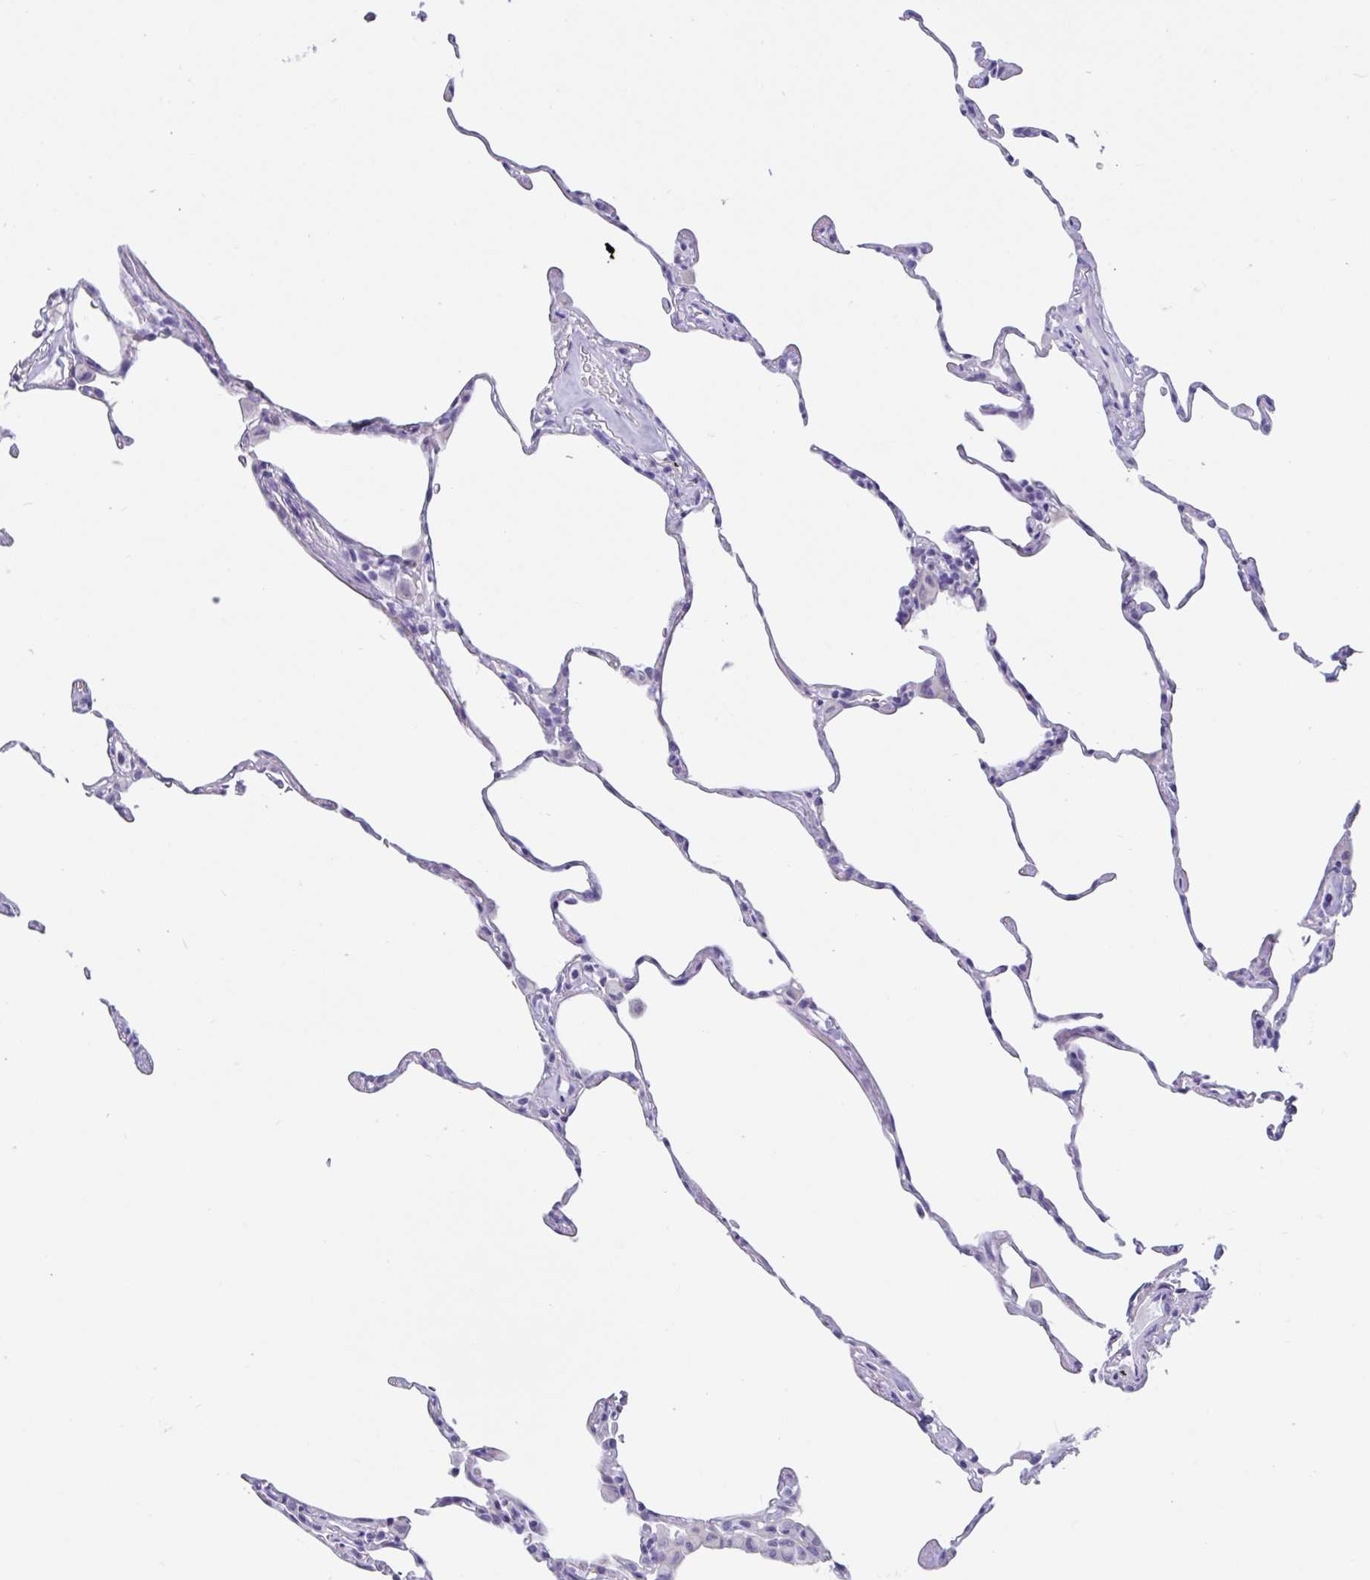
{"staining": {"intensity": "negative", "quantity": "none", "location": "none"}, "tissue": "lung", "cell_type": "Alveolar cells", "image_type": "normal", "snomed": [{"axis": "morphology", "description": "Normal tissue, NOS"}, {"axis": "topography", "description": "Lung"}], "caption": "Protein analysis of normal lung displays no significant staining in alveolar cells. (DAB immunohistochemistry (IHC) with hematoxylin counter stain).", "gene": "OR6N2", "patient": {"sex": "female", "age": 57}}